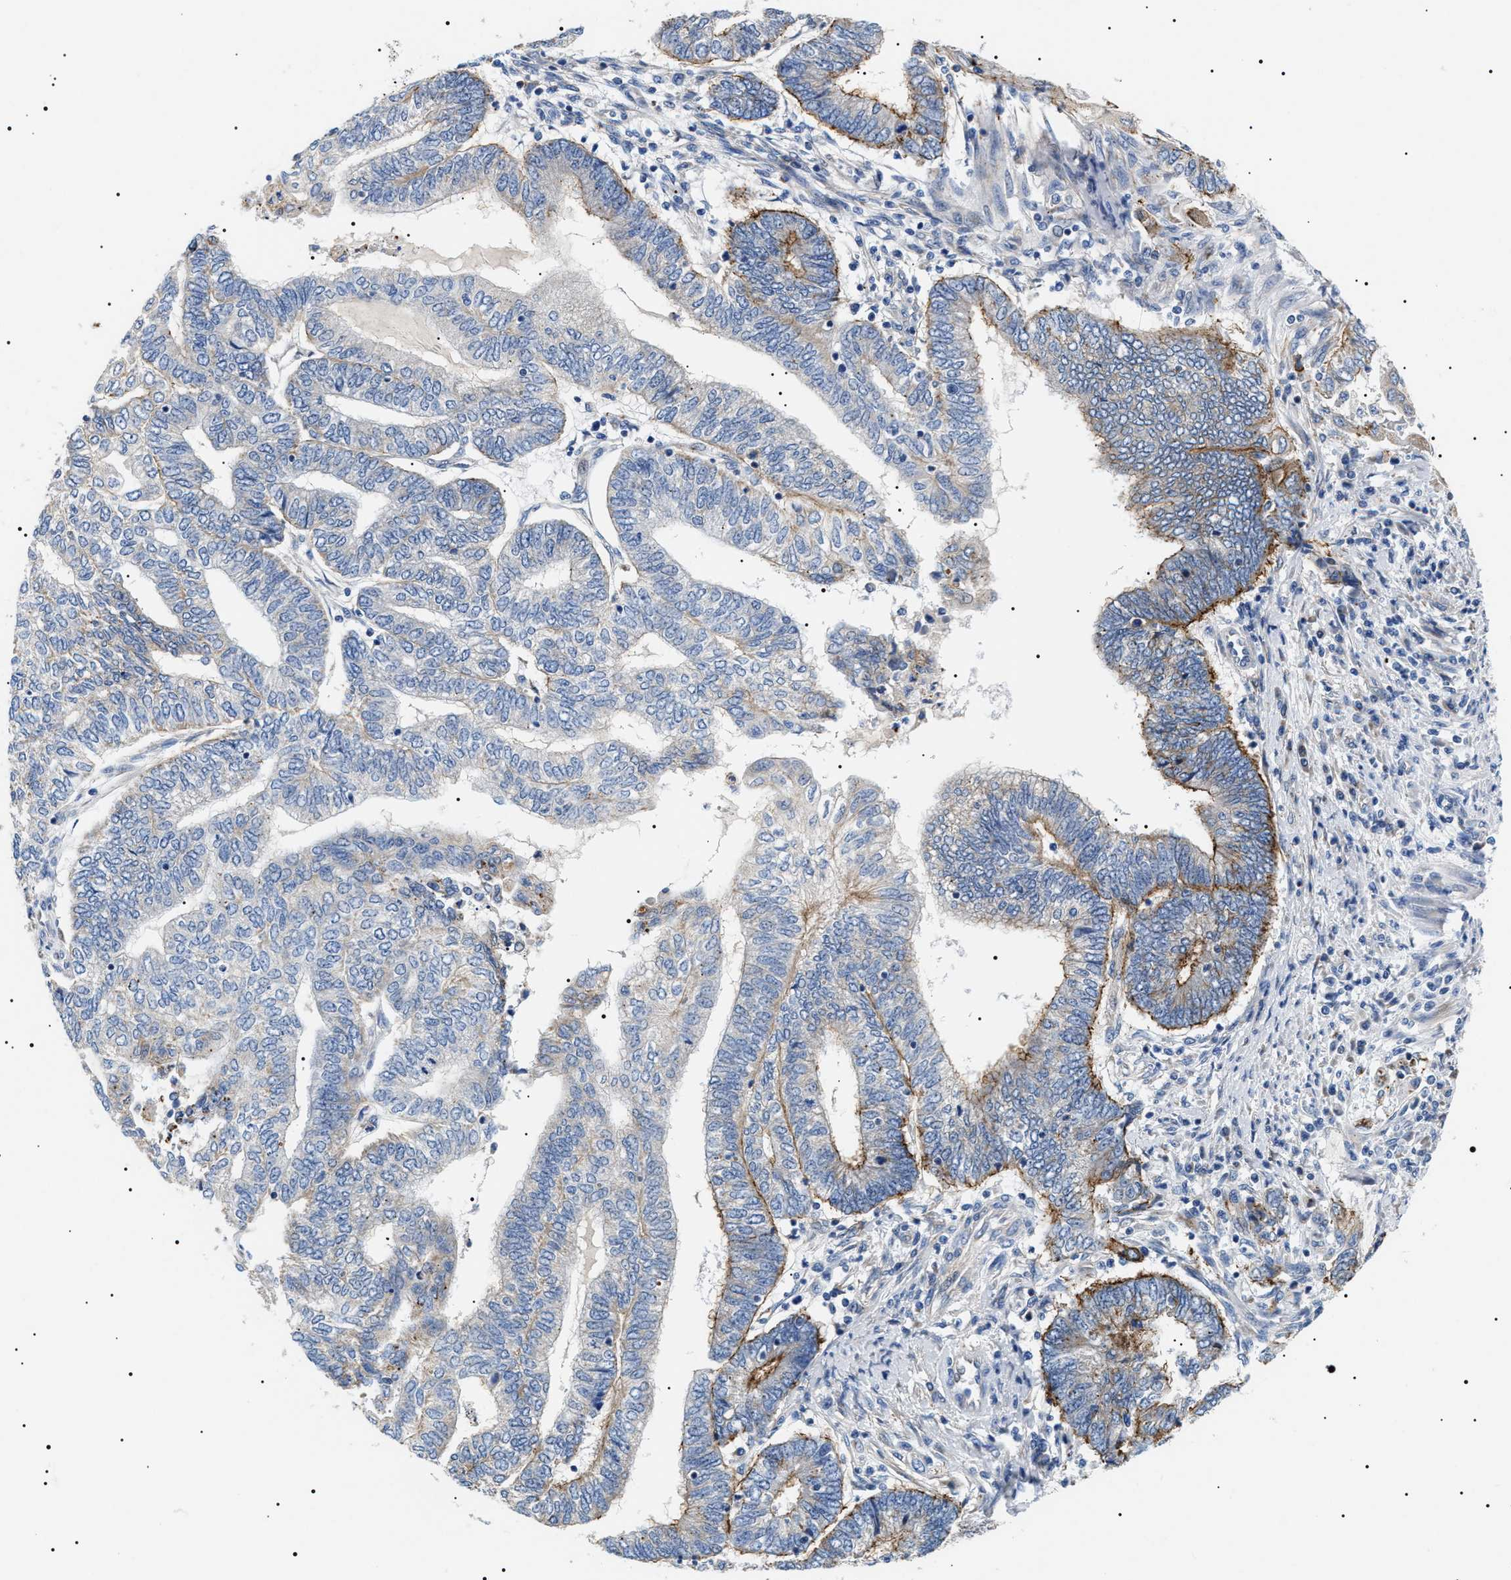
{"staining": {"intensity": "moderate", "quantity": "25%-75%", "location": "cytoplasmic/membranous"}, "tissue": "endometrial cancer", "cell_type": "Tumor cells", "image_type": "cancer", "snomed": [{"axis": "morphology", "description": "Adenocarcinoma, NOS"}, {"axis": "topography", "description": "Uterus"}, {"axis": "topography", "description": "Endometrium"}], "caption": "The micrograph exhibits staining of adenocarcinoma (endometrial), revealing moderate cytoplasmic/membranous protein expression (brown color) within tumor cells.", "gene": "TMEM222", "patient": {"sex": "female", "age": 70}}